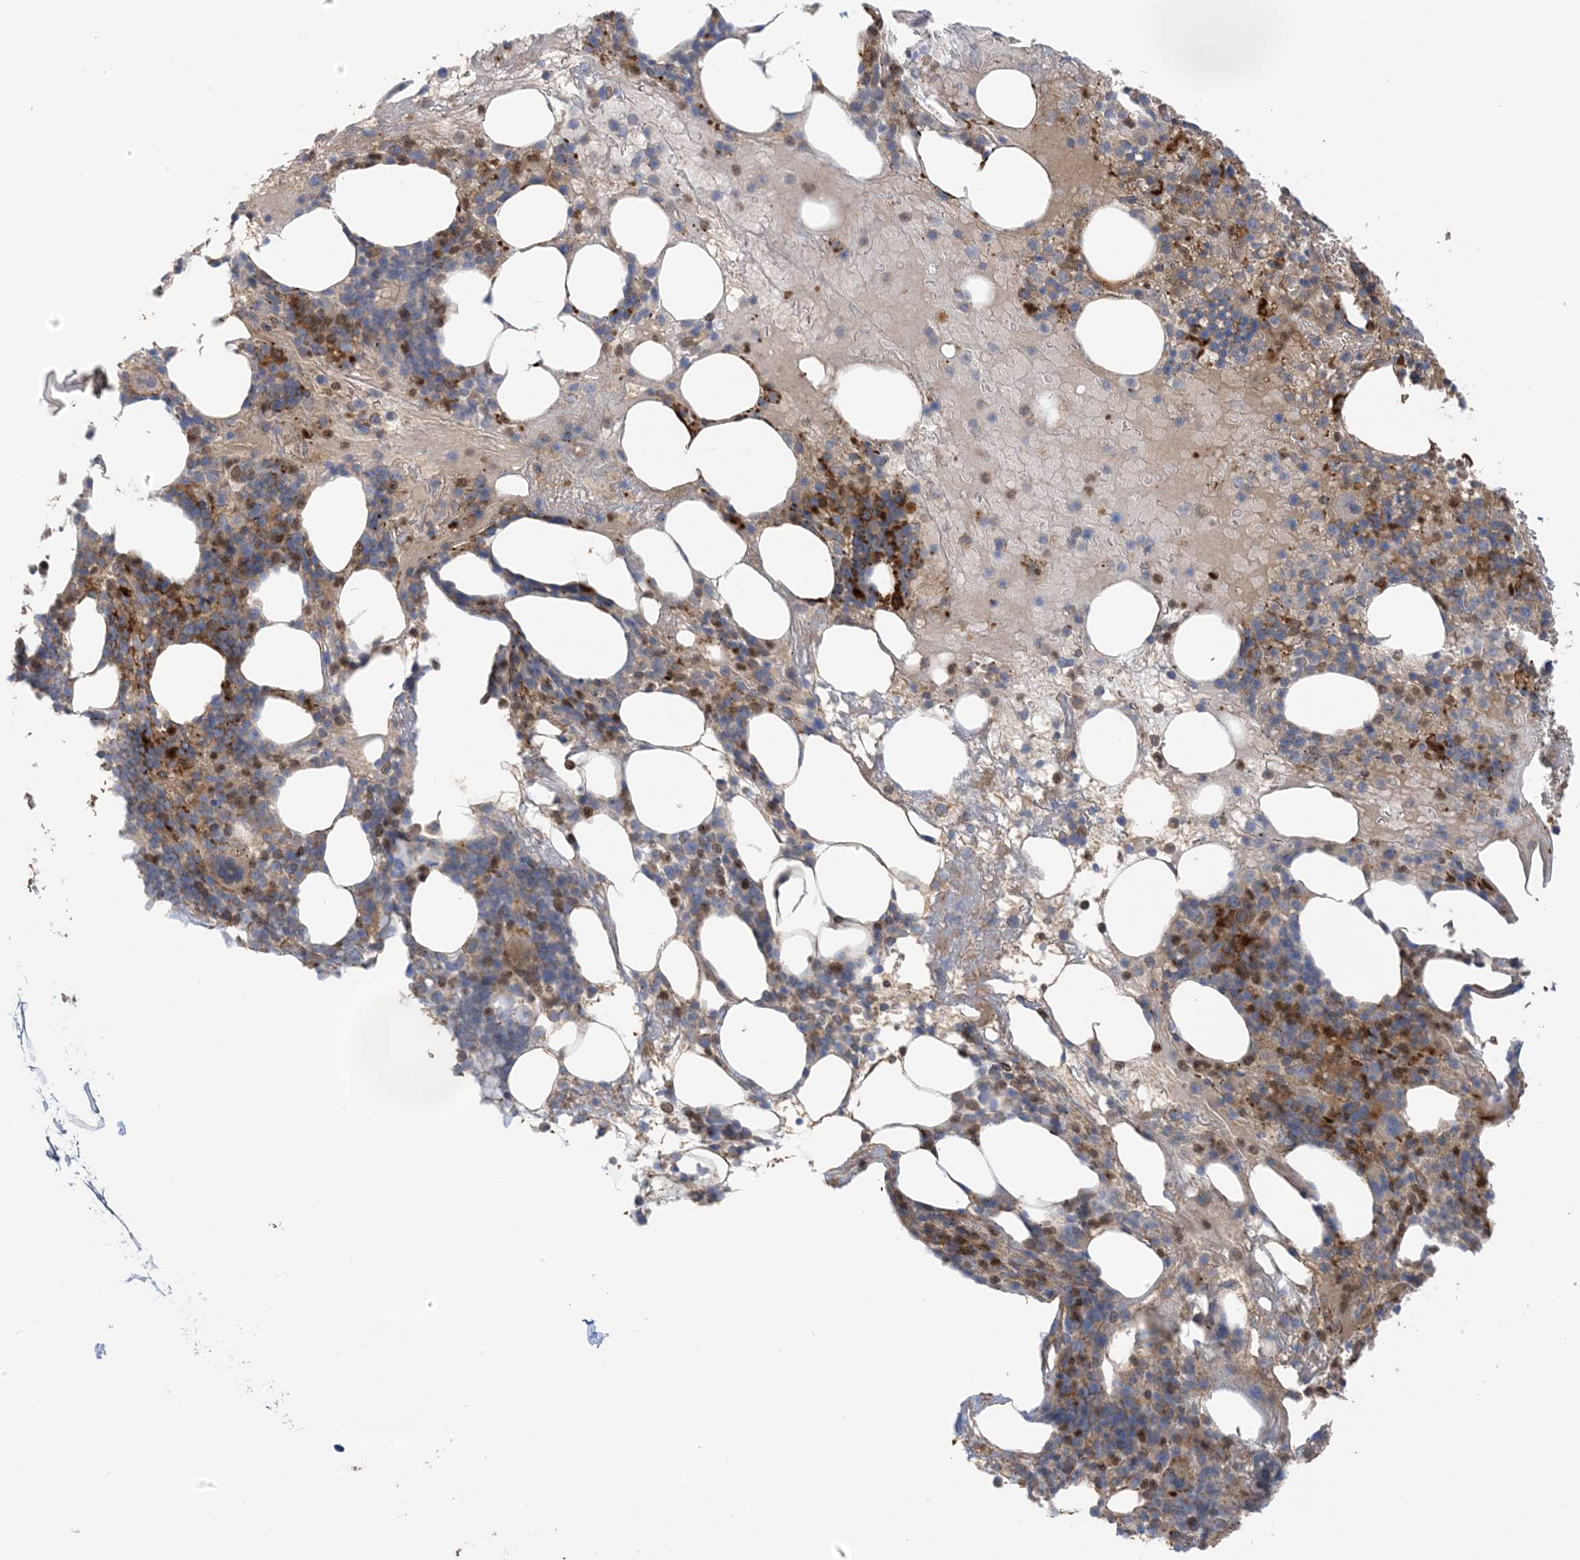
{"staining": {"intensity": "moderate", "quantity": "25%-75%", "location": "cytoplasmic/membranous,nuclear"}, "tissue": "bone marrow", "cell_type": "Hematopoietic cells", "image_type": "normal", "snomed": [{"axis": "morphology", "description": "Normal tissue, NOS"}, {"axis": "morphology", "description": "Inflammation, NOS"}, {"axis": "topography", "description": "Bone marrow"}], "caption": "A brown stain labels moderate cytoplasmic/membranous,nuclear positivity of a protein in hematopoietic cells of benign human bone marrow. (Brightfield microscopy of DAB IHC at high magnification).", "gene": "ICMT", "patient": {"sex": "female", "age": 77}}